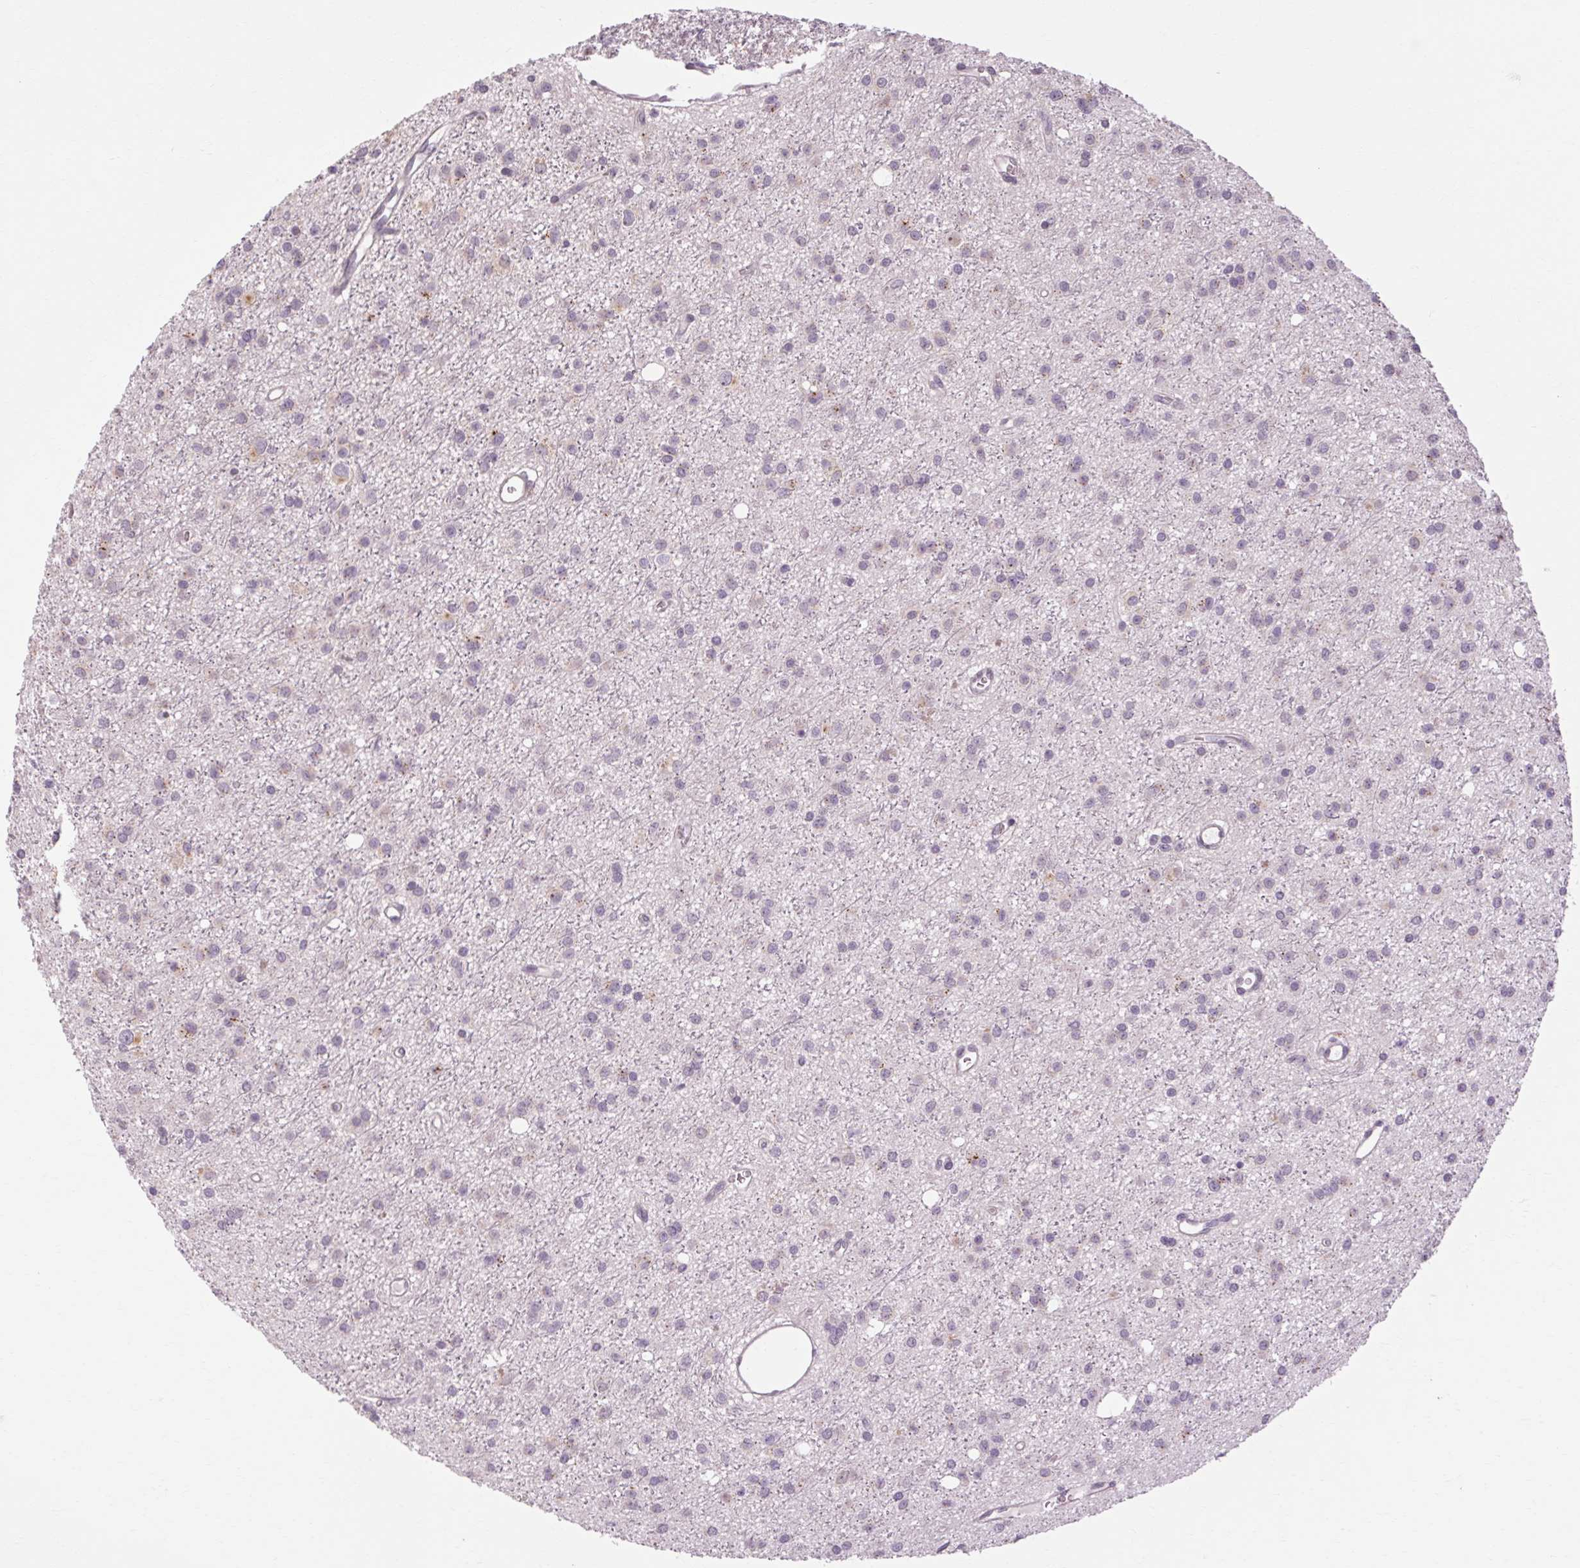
{"staining": {"intensity": "negative", "quantity": "none", "location": "none"}, "tissue": "glioma", "cell_type": "Tumor cells", "image_type": "cancer", "snomed": [{"axis": "morphology", "description": "Glioma, malignant, Low grade"}, {"axis": "topography", "description": "Brain"}], "caption": "Tumor cells are negative for protein expression in human malignant low-grade glioma.", "gene": "KLHL40", "patient": {"sex": "male", "age": 27}}